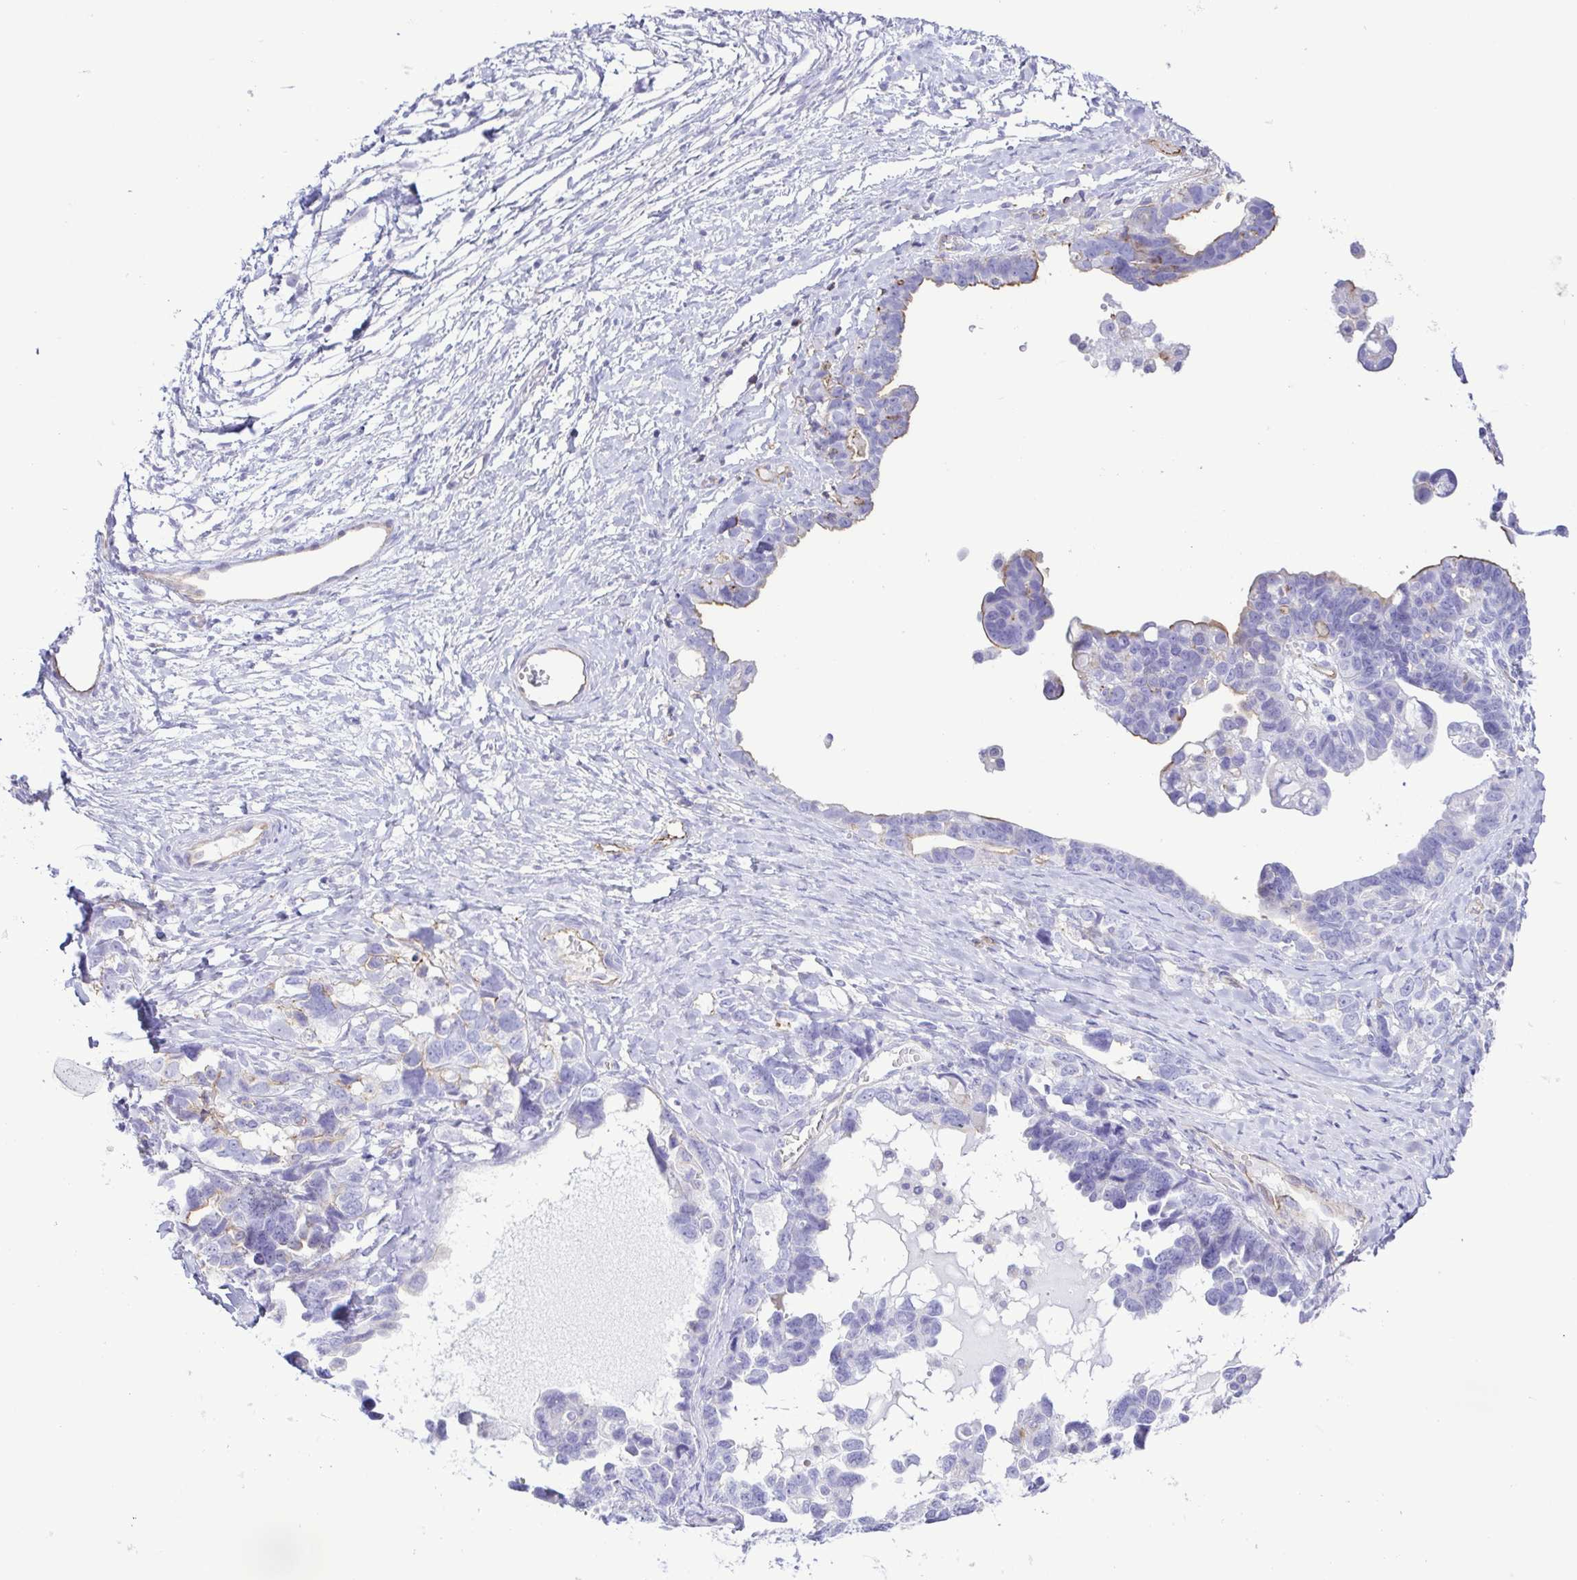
{"staining": {"intensity": "negative", "quantity": "none", "location": "none"}, "tissue": "ovarian cancer", "cell_type": "Tumor cells", "image_type": "cancer", "snomed": [{"axis": "morphology", "description": "Cystadenocarcinoma, serous, NOS"}, {"axis": "topography", "description": "Ovary"}], "caption": "Serous cystadenocarcinoma (ovarian) was stained to show a protein in brown. There is no significant expression in tumor cells. (DAB immunohistochemistry, high magnification).", "gene": "FLT1", "patient": {"sex": "female", "age": 69}}